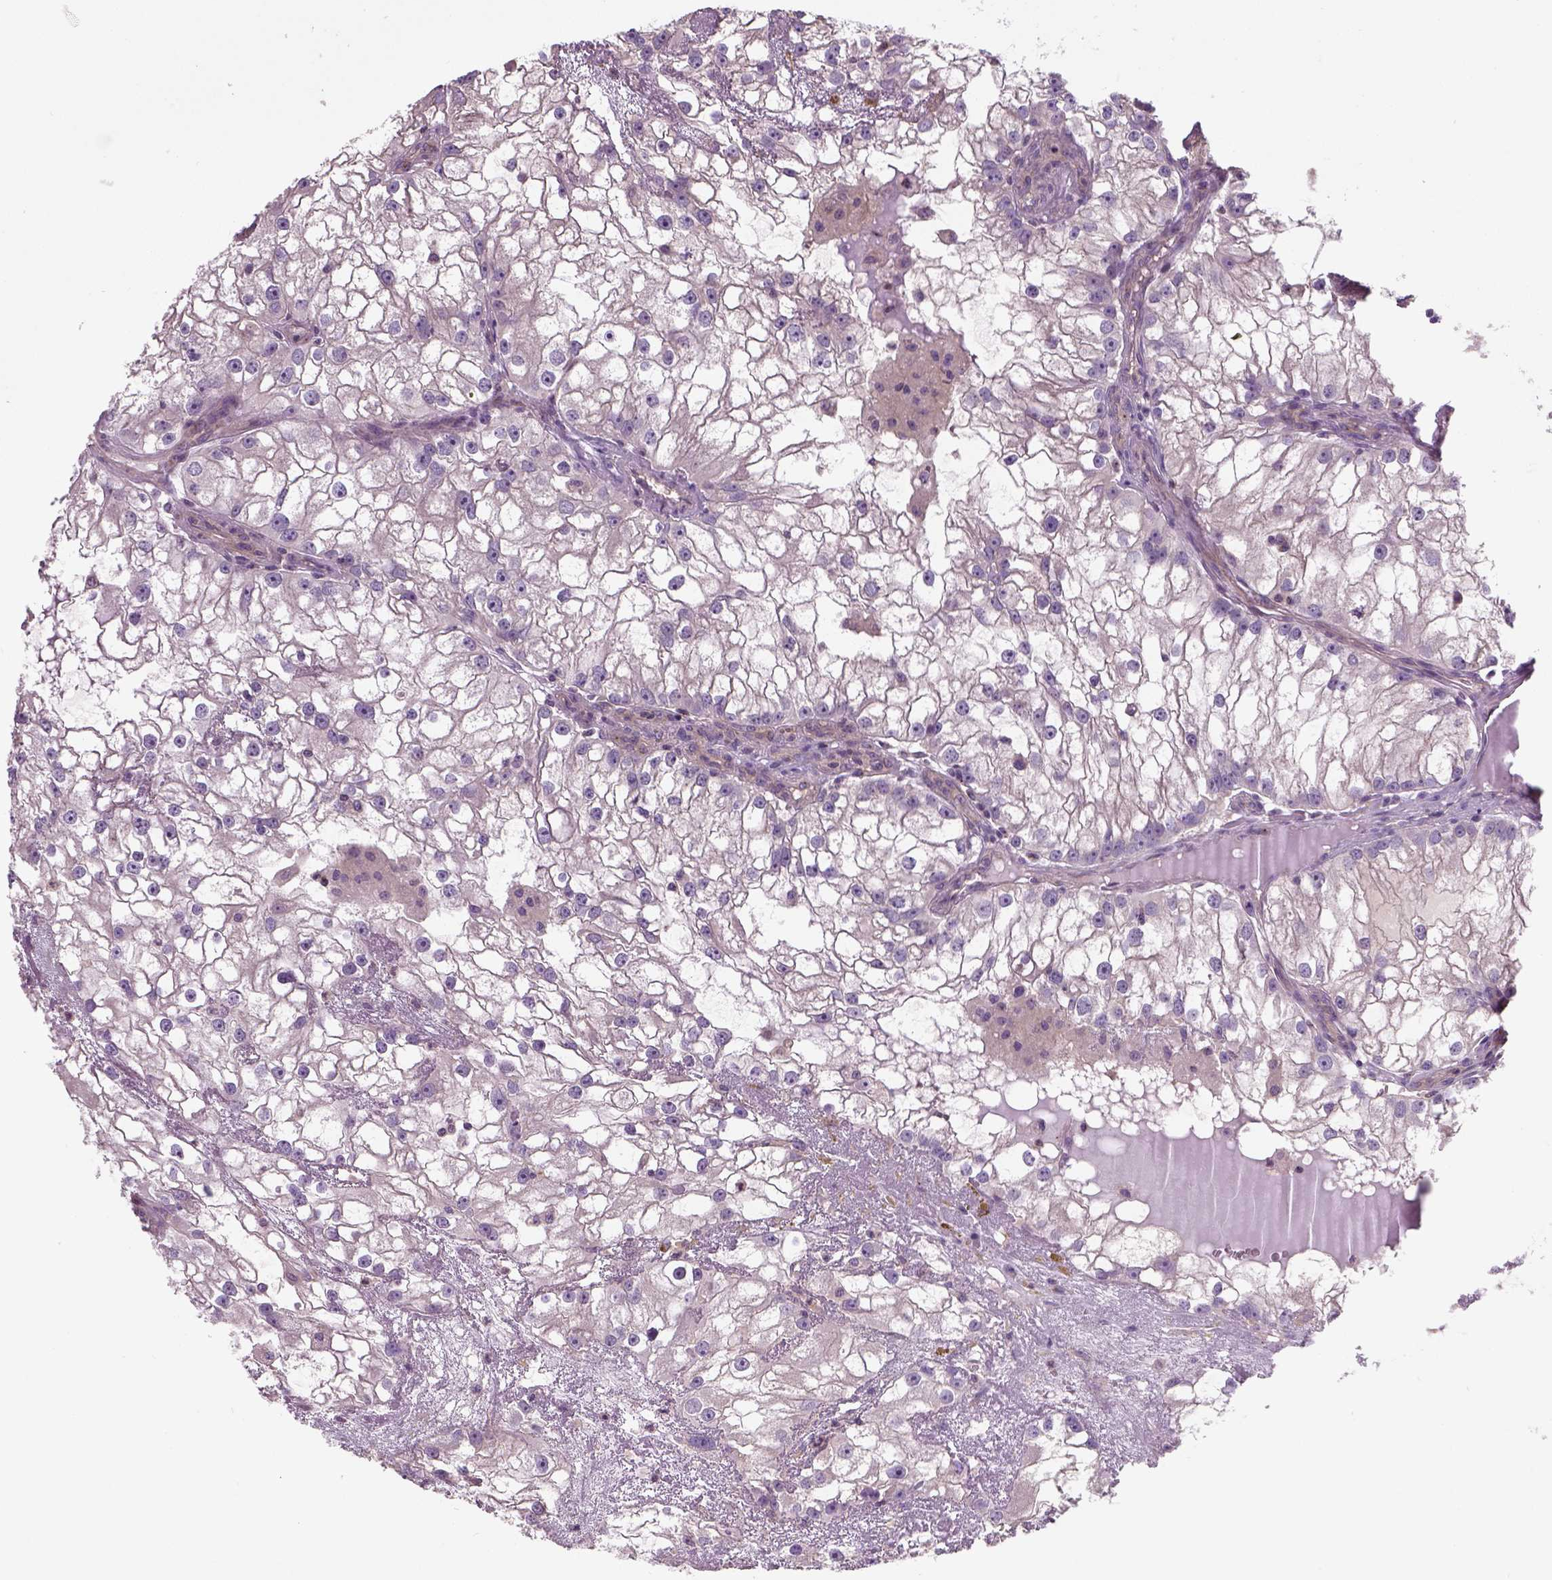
{"staining": {"intensity": "weak", "quantity": "25%-75%", "location": "cytoplasmic/membranous"}, "tissue": "renal cancer", "cell_type": "Tumor cells", "image_type": "cancer", "snomed": [{"axis": "morphology", "description": "Adenocarcinoma, NOS"}, {"axis": "topography", "description": "Kidney"}], "caption": "An immunohistochemistry (IHC) micrograph of neoplastic tissue is shown. Protein staining in brown highlights weak cytoplasmic/membranous positivity in renal cancer within tumor cells. Using DAB (brown) and hematoxylin (blue) stains, captured at high magnification using brightfield microscopy.", "gene": "CRACR2A", "patient": {"sex": "male", "age": 59}}